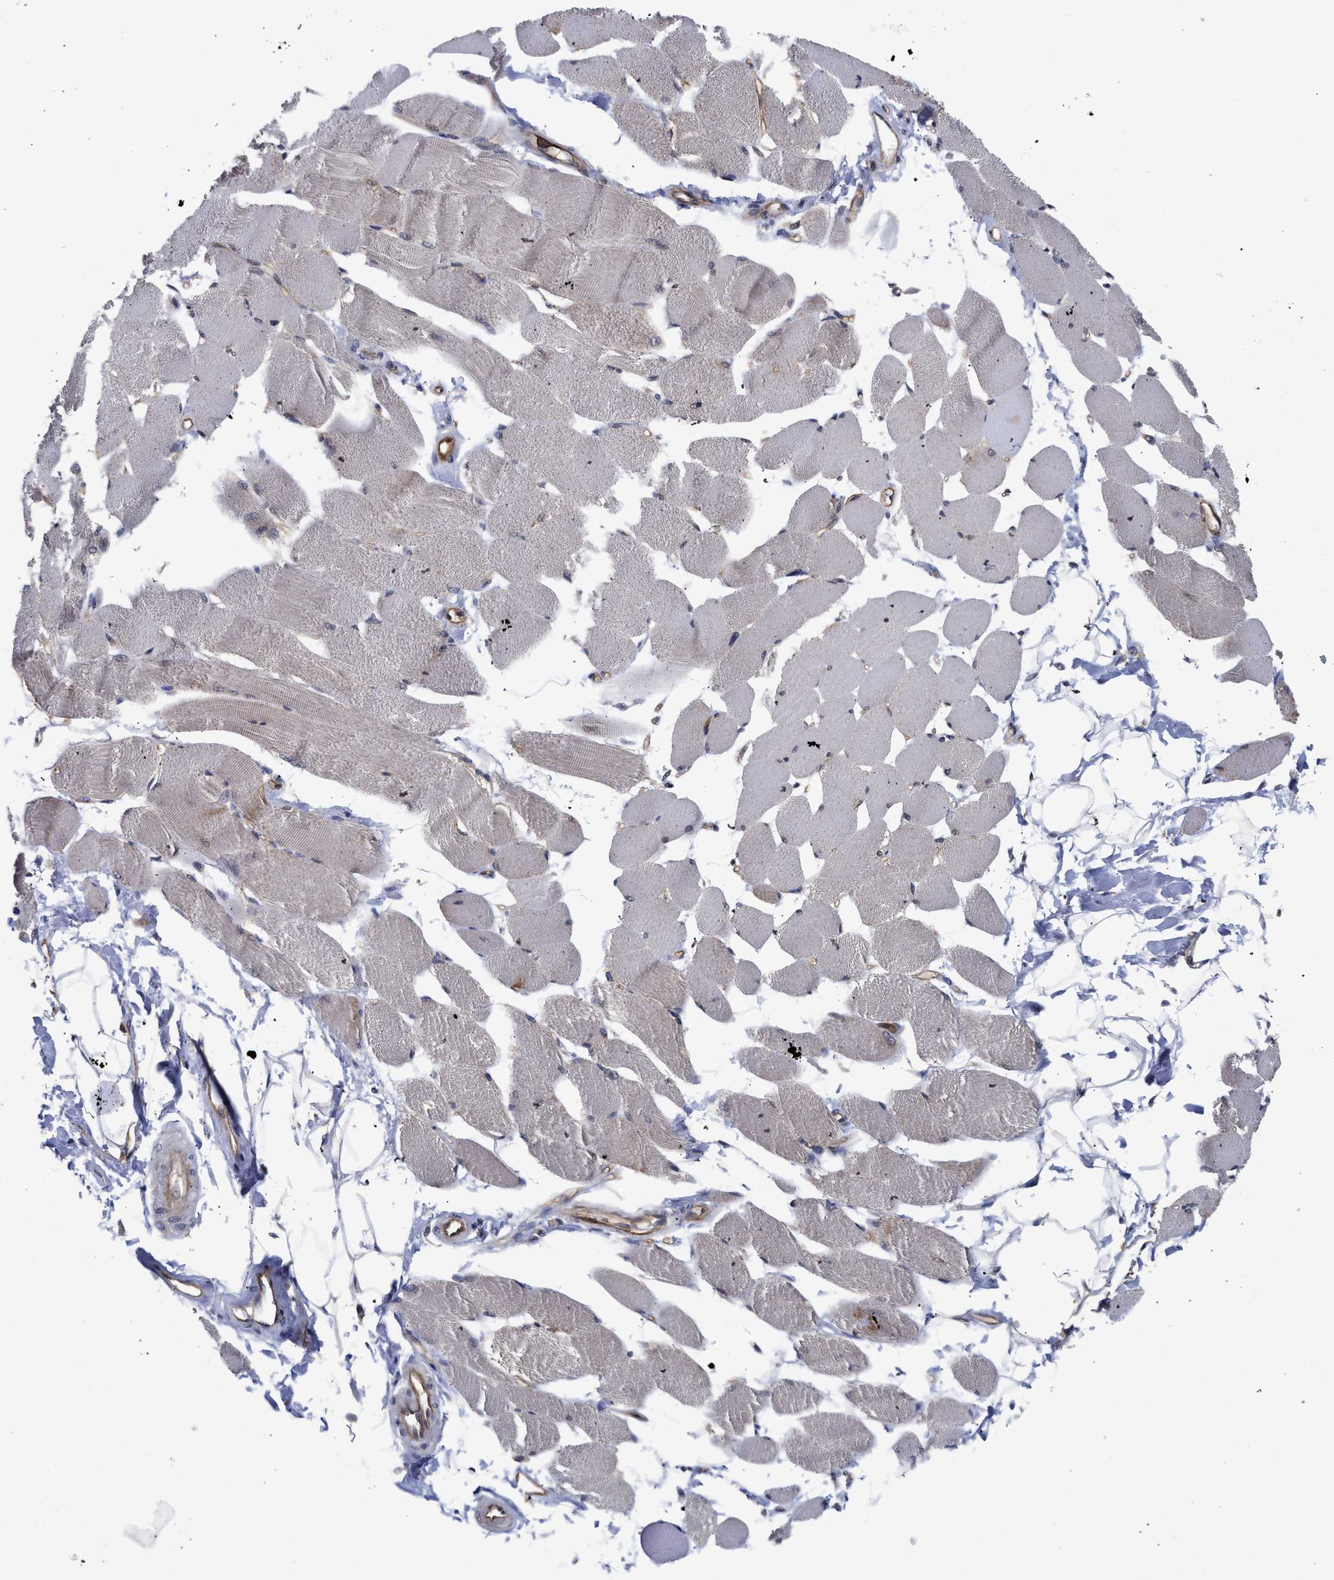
{"staining": {"intensity": "weak", "quantity": "25%-75%", "location": "cytoplasmic/membranous"}, "tissue": "skeletal muscle", "cell_type": "Myocytes", "image_type": "normal", "snomed": [{"axis": "morphology", "description": "Normal tissue, NOS"}, {"axis": "topography", "description": "Skeletal muscle"}, {"axis": "topography", "description": "Peripheral nerve tissue"}], "caption": "Immunohistochemical staining of benign skeletal muscle displays weak cytoplasmic/membranous protein expression in about 25%-75% of myocytes. (IHC, brightfield microscopy, high magnification).", "gene": "THRA", "patient": {"sex": "female", "age": 84}}